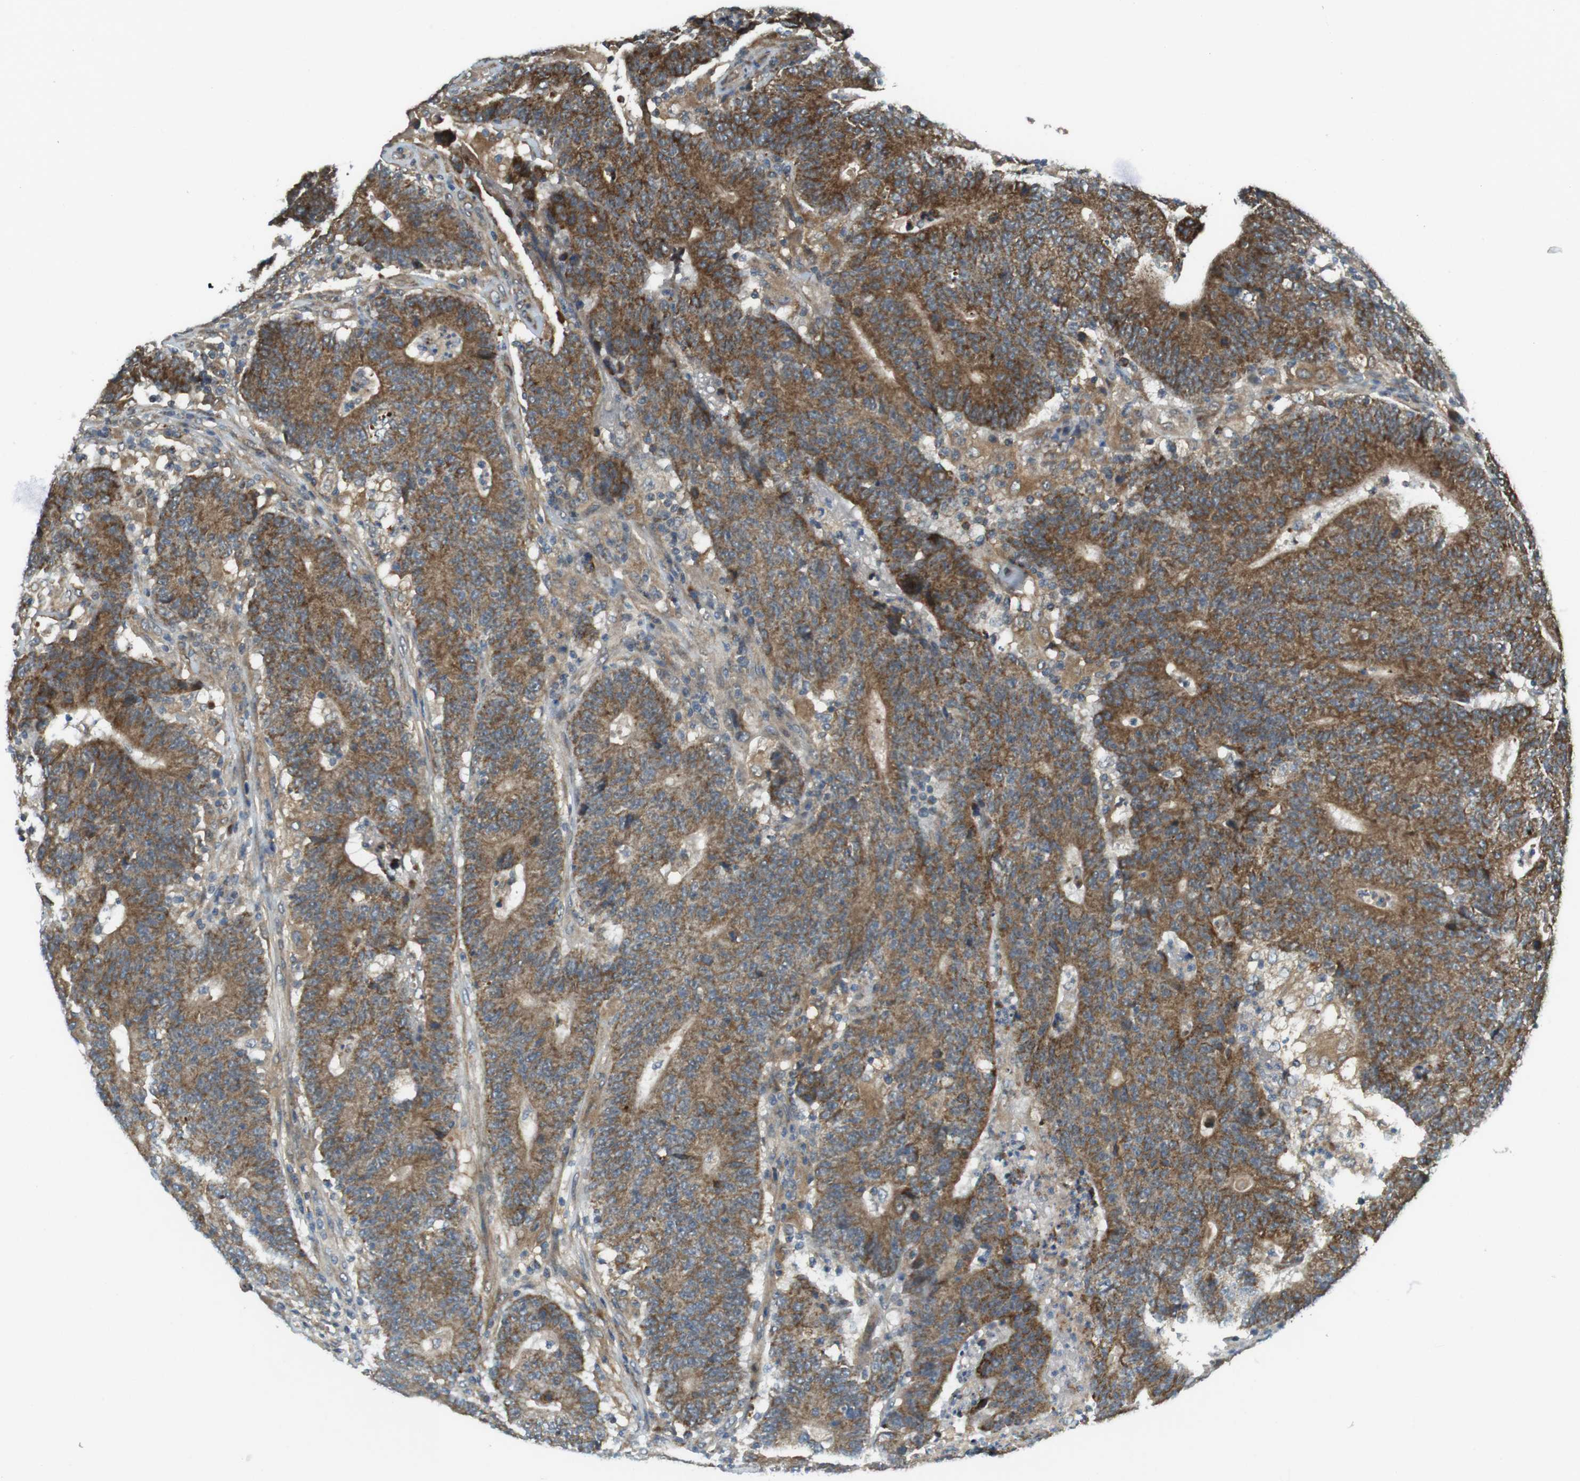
{"staining": {"intensity": "moderate", "quantity": ">75%", "location": "cytoplasmic/membranous"}, "tissue": "colorectal cancer", "cell_type": "Tumor cells", "image_type": "cancer", "snomed": [{"axis": "morphology", "description": "Normal tissue, NOS"}, {"axis": "morphology", "description": "Adenocarcinoma, NOS"}, {"axis": "topography", "description": "Colon"}], "caption": "DAB immunohistochemical staining of human colorectal cancer demonstrates moderate cytoplasmic/membranous protein staining in approximately >75% of tumor cells. (DAB (3,3'-diaminobenzidine) IHC with brightfield microscopy, high magnification).", "gene": "IFFO2", "patient": {"sex": "female", "age": 75}}